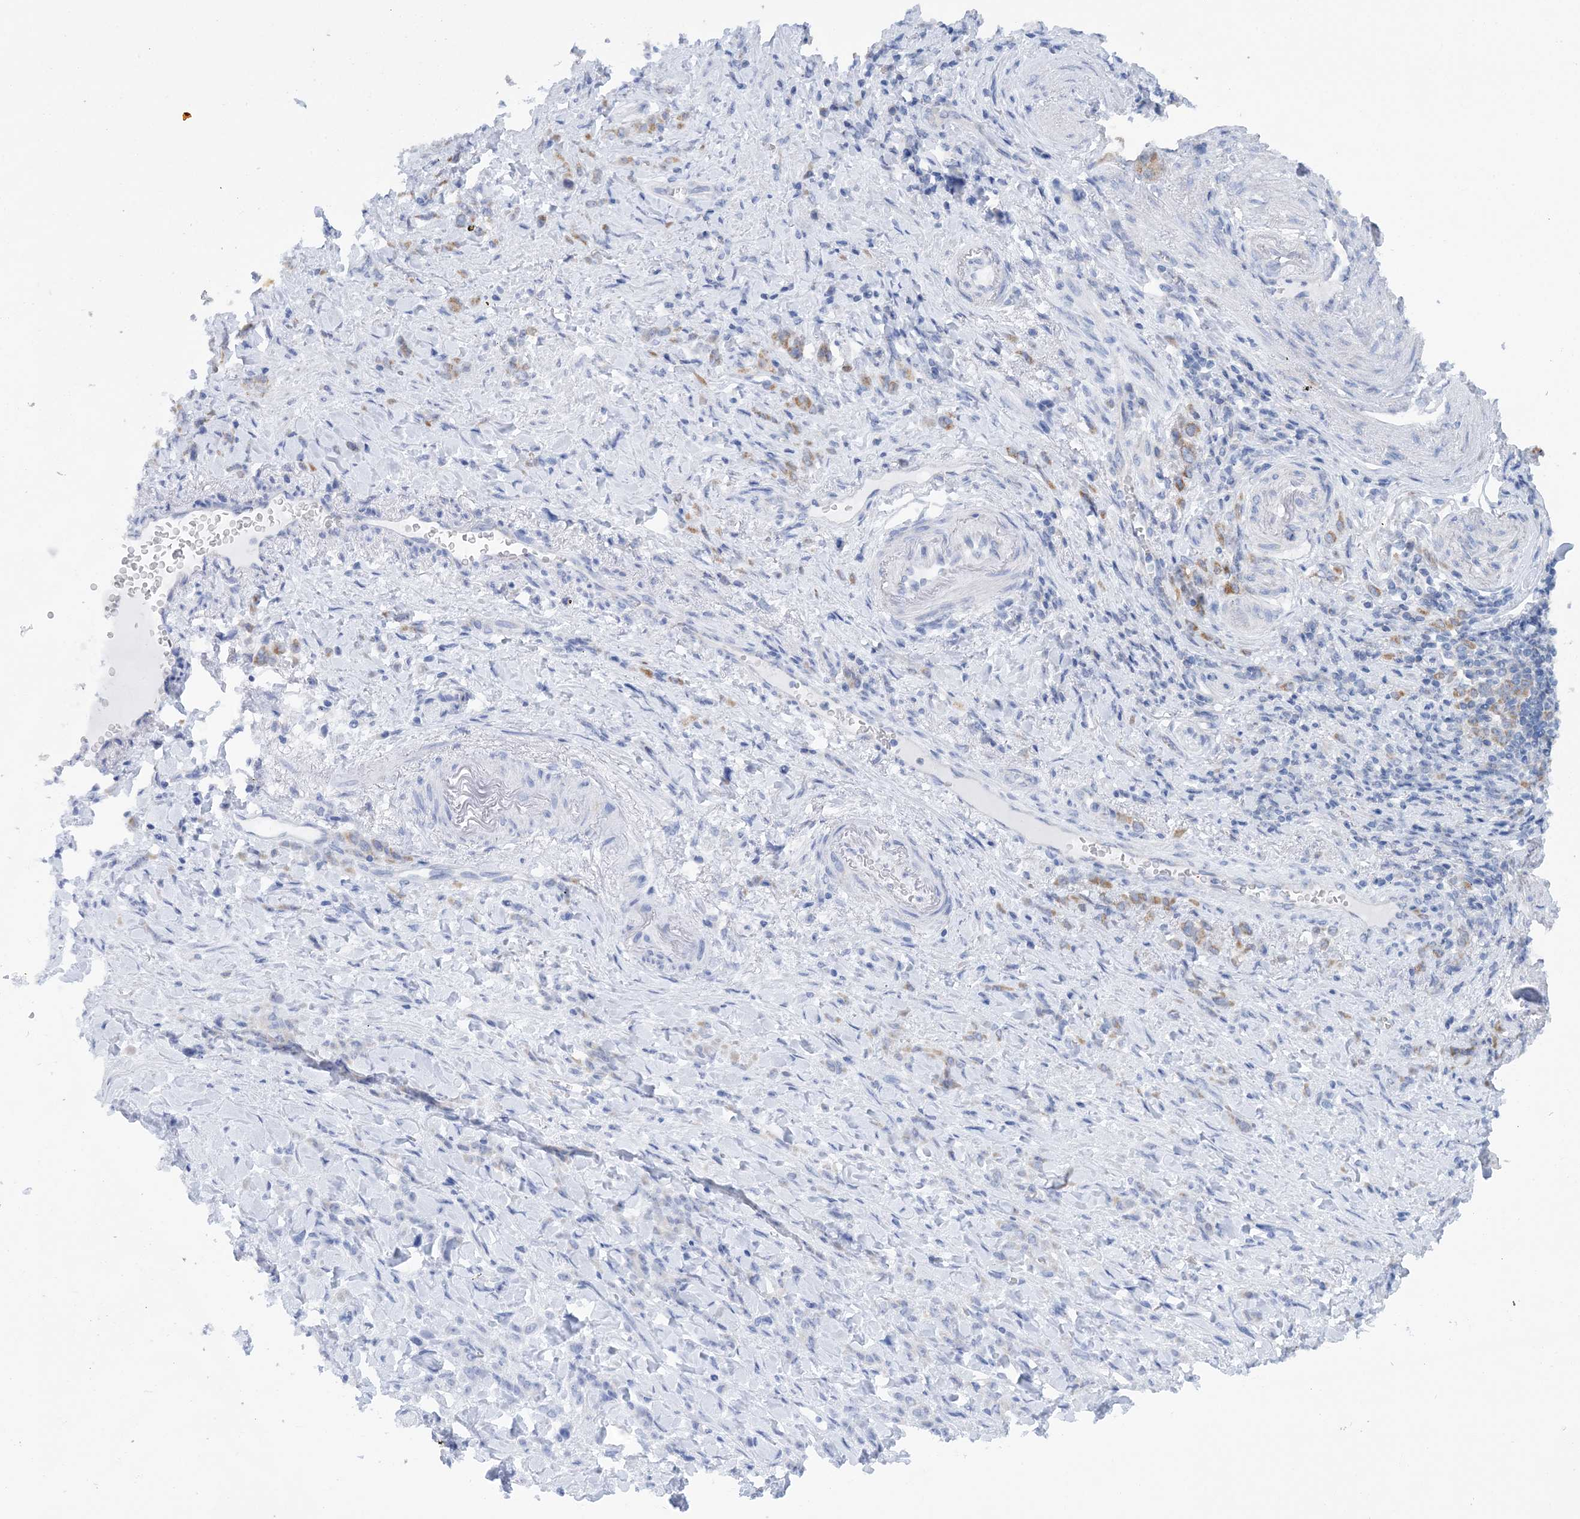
{"staining": {"intensity": "moderate", "quantity": "25%-75%", "location": "cytoplasmic/membranous"}, "tissue": "stomach cancer", "cell_type": "Tumor cells", "image_type": "cancer", "snomed": [{"axis": "morphology", "description": "Normal tissue, NOS"}, {"axis": "morphology", "description": "Adenocarcinoma, NOS"}, {"axis": "topography", "description": "Stomach"}], "caption": "Moderate cytoplasmic/membranous expression for a protein is appreciated in about 25%-75% of tumor cells of stomach adenocarcinoma using immunohistochemistry (IHC).", "gene": "COPE", "patient": {"sex": "male", "age": 82}}